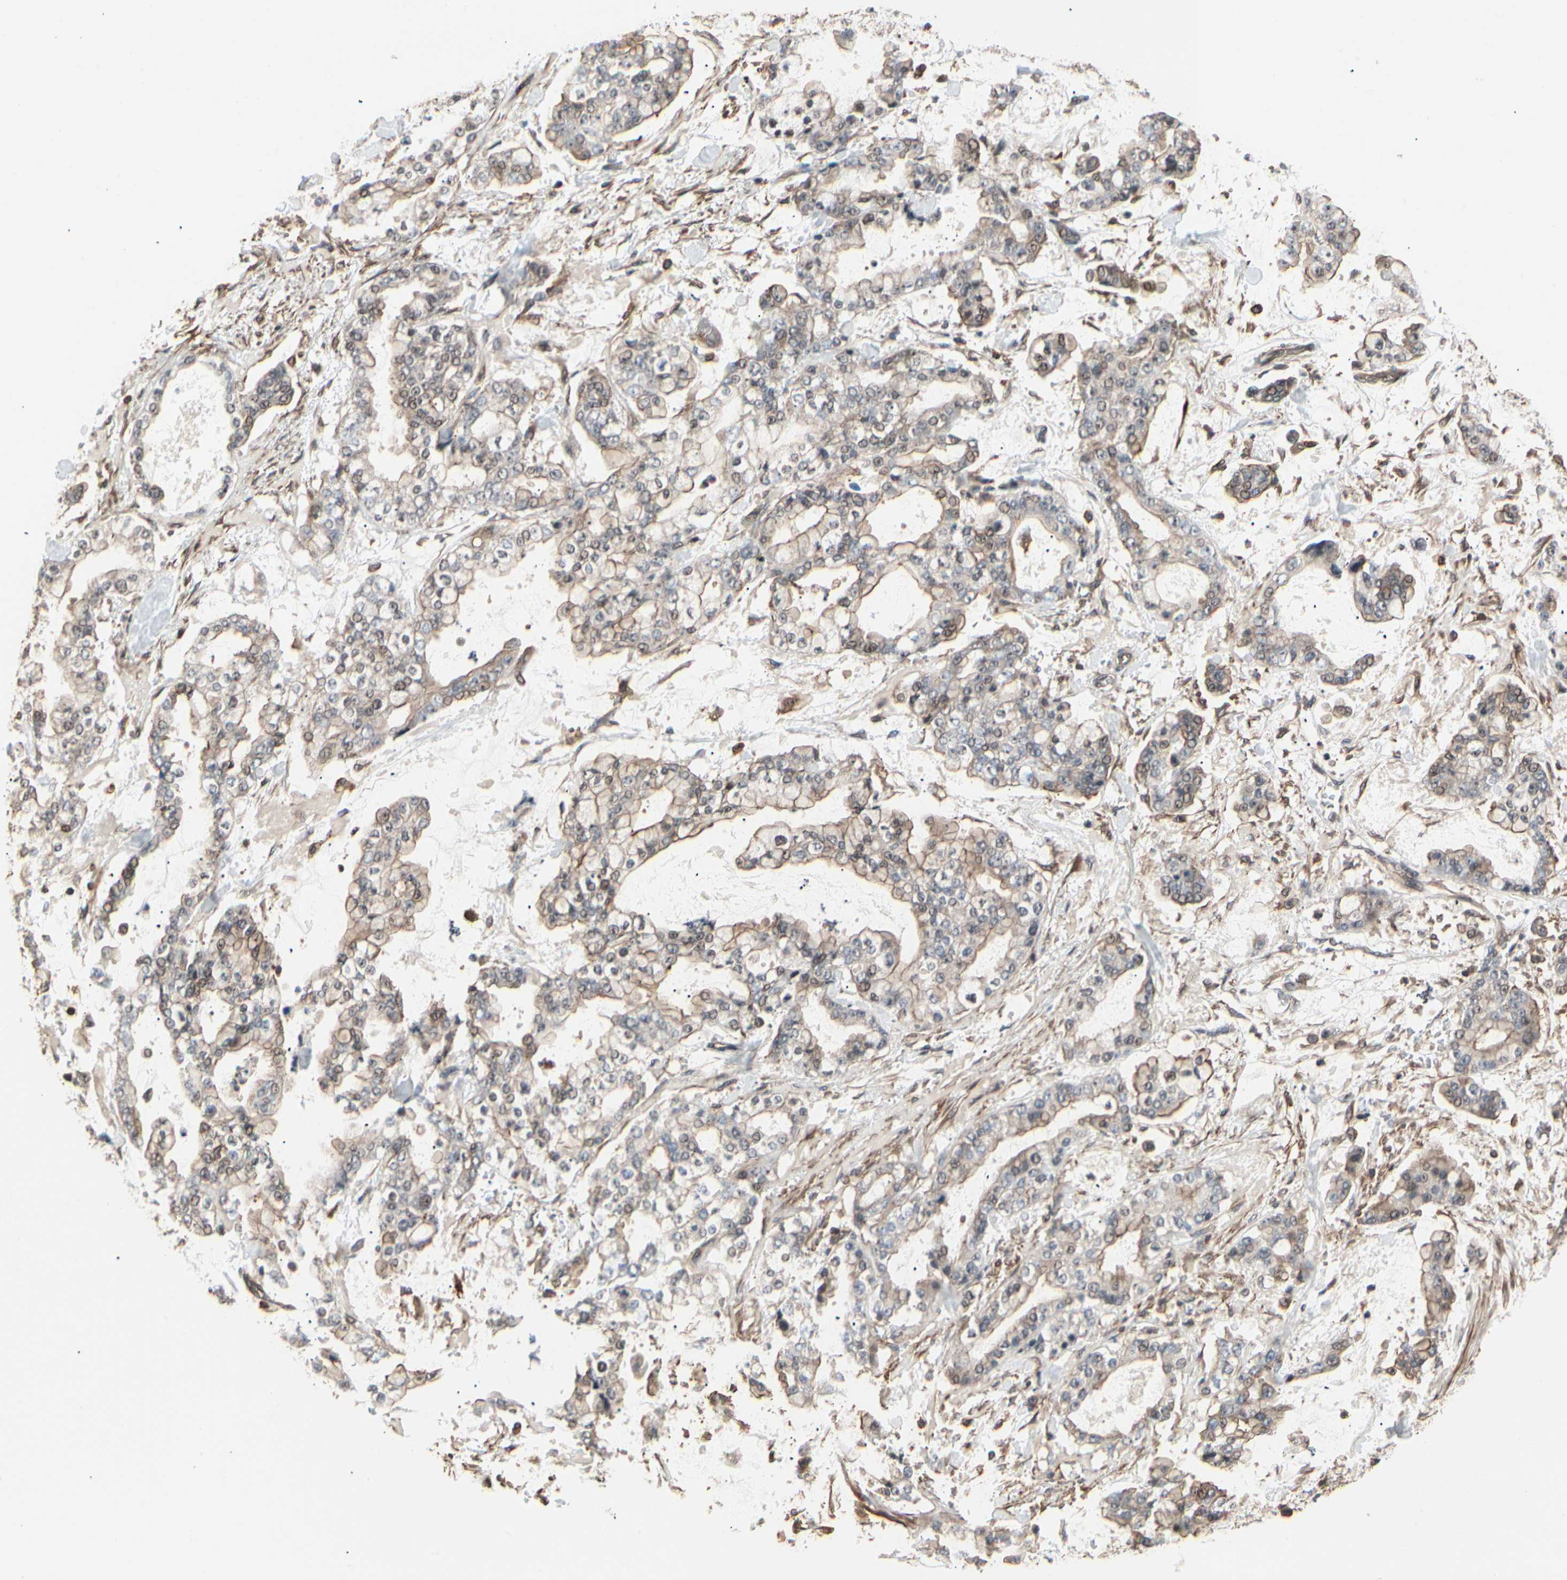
{"staining": {"intensity": "weak", "quantity": "25%-75%", "location": "cytoplasmic/membranous"}, "tissue": "stomach cancer", "cell_type": "Tumor cells", "image_type": "cancer", "snomed": [{"axis": "morphology", "description": "Normal tissue, NOS"}, {"axis": "morphology", "description": "Adenocarcinoma, NOS"}, {"axis": "topography", "description": "Stomach, upper"}, {"axis": "topography", "description": "Stomach"}], "caption": "Stomach cancer was stained to show a protein in brown. There is low levels of weak cytoplasmic/membranous positivity in approximately 25%-75% of tumor cells.", "gene": "MAPK13", "patient": {"sex": "male", "age": 76}}